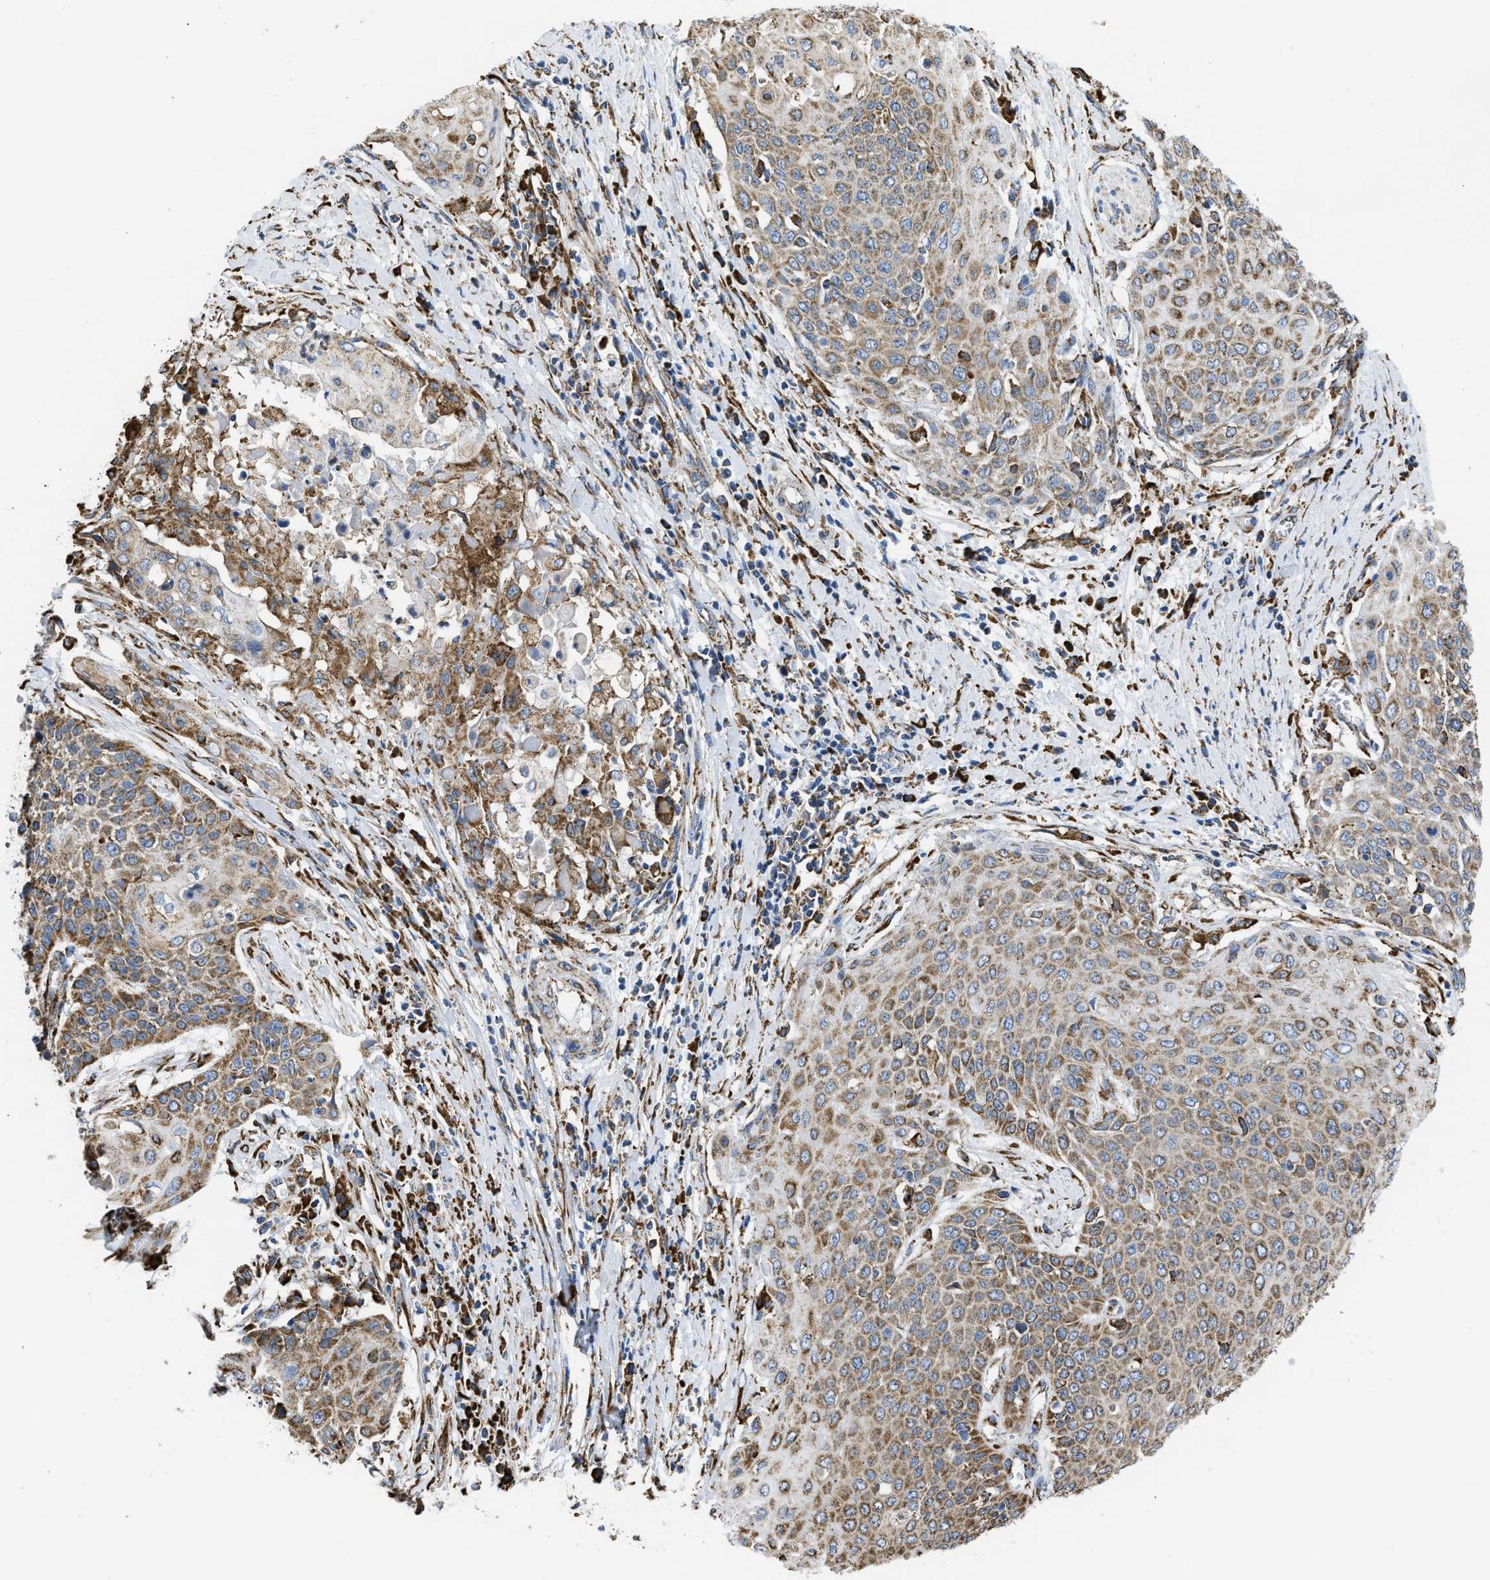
{"staining": {"intensity": "moderate", "quantity": ">75%", "location": "cytoplasmic/membranous"}, "tissue": "cervical cancer", "cell_type": "Tumor cells", "image_type": "cancer", "snomed": [{"axis": "morphology", "description": "Squamous cell carcinoma, NOS"}, {"axis": "topography", "description": "Cervix"}], "caption": "Protein staining by immunohistochemistry shows moderate cytoplasmic/membranous staining in approximately >75% of tumor cells in cervical cancer (squamous cell carcinoma).", "gene": "CYCS", "patient": {"sex": "female", "age": 39}}